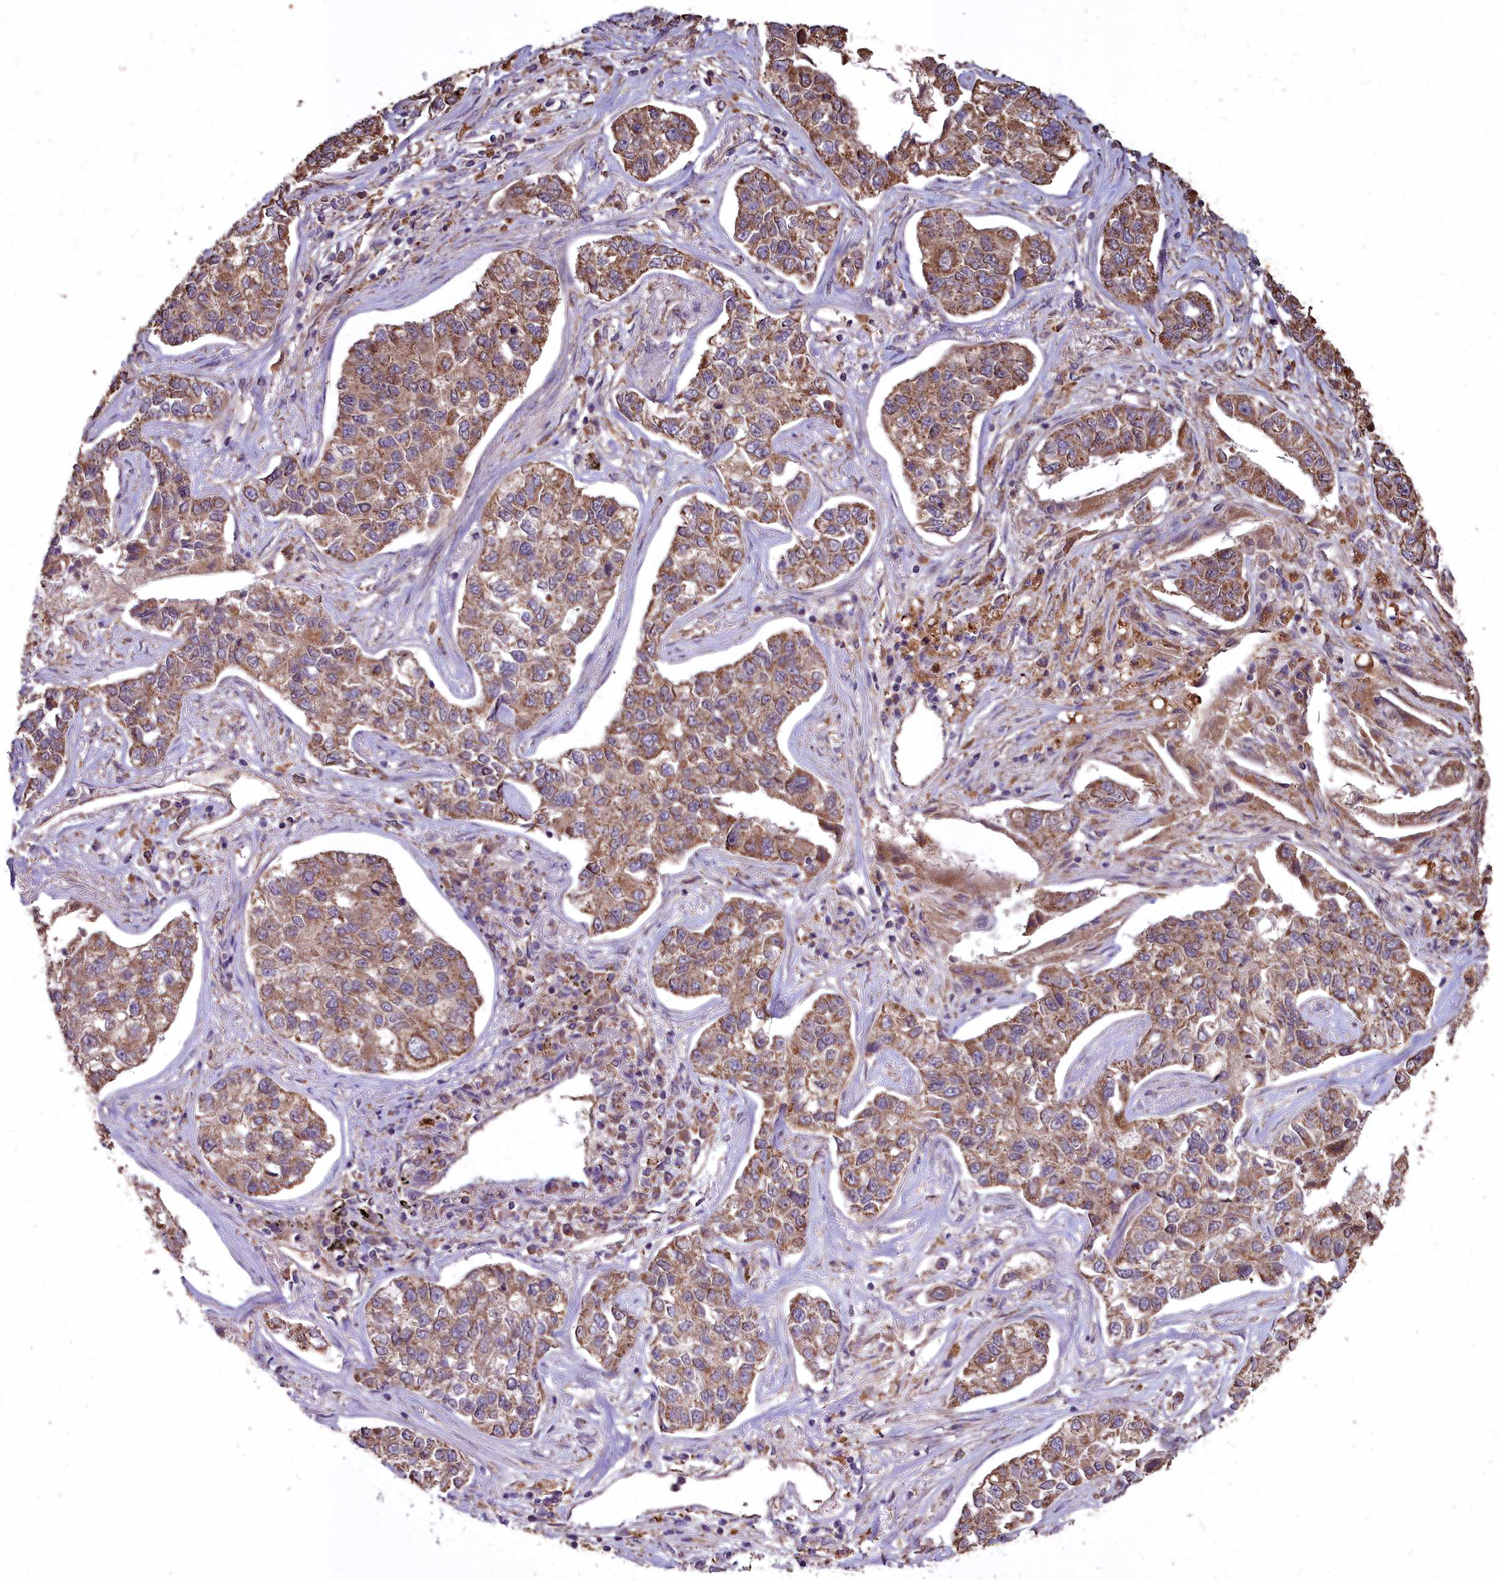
{"staining": {"intensity": "moderate", "quantity": ">75%", "location": "cytoplasmic/membranous"}, "tissue": "lung cancer", "cell_type": "Tumor cells", "image_type": "cancer", "snomed": [{"axis": "morphology", "description": "Adenocarcinoma, NOS"}, {"axis": "topography", "description": "Lung"}], "caption": "Moderate cytoplasmic/membranous protein expression is present in about >75% of tumor cells in lung cancer (adenocarcinoma). The staining is performed using DAB brown chromogen to label protein expression. The nuclei are counter-stained blue using hematoxylin.", "gene": "CEMIP2", "patient": {"sex": "male", "age": 49}}